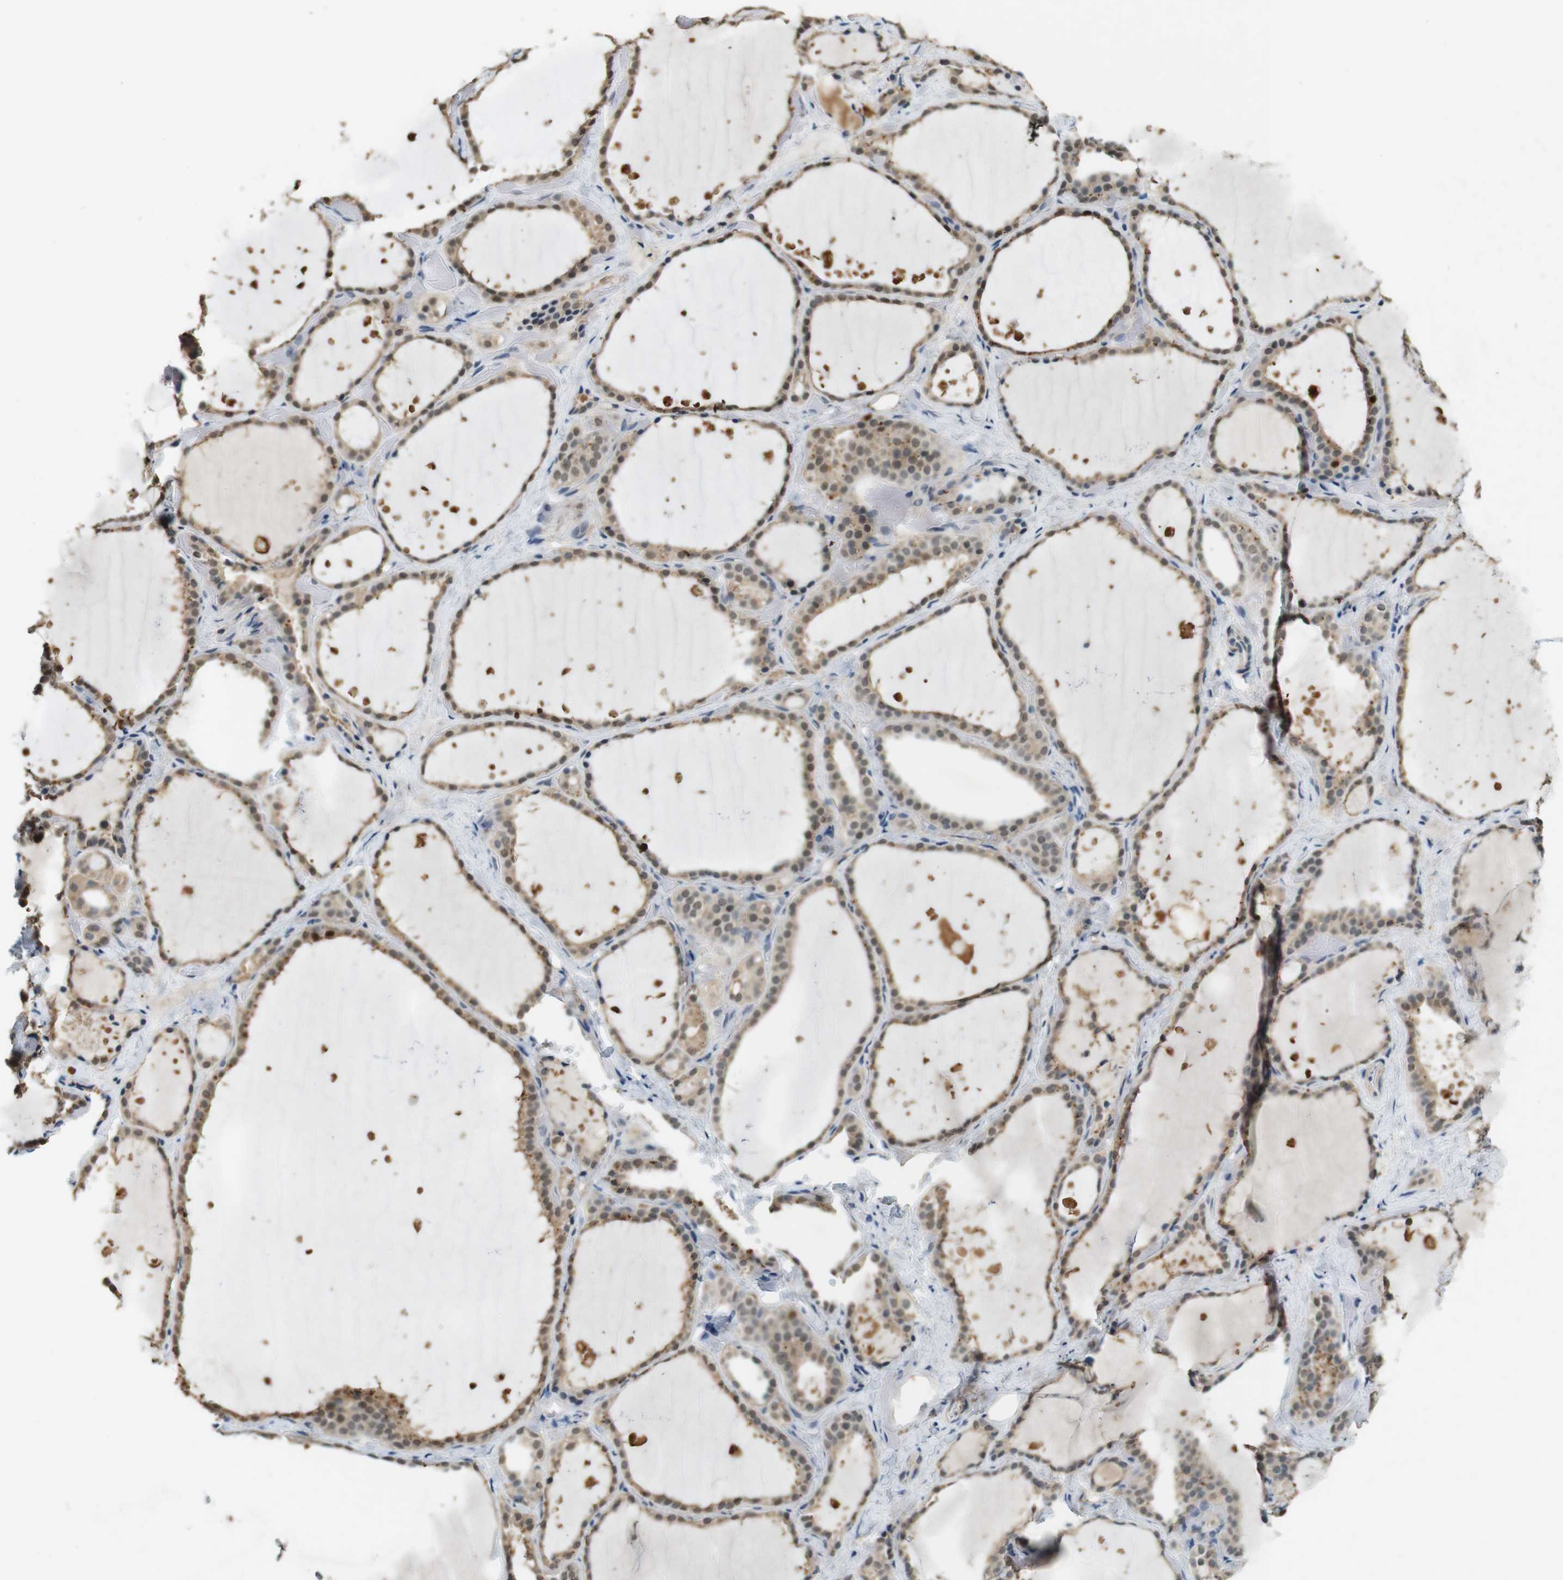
{"staining": {"intensity": "moderate", "quantity": "25%-75%", "location": "cytoplasmic/membranous,nuclear"}, "tissue": "thyroid gland", "cell_type": "Glandular cells", "image_type": "normal", "snomed": [{"axis": "morphology", "description": "Normal tissue, NOS"}, {"axis": "topography", "description": "Thyroid gland"}], "caption": "Brown immunohistochemical staining in benign human thyroid gland shows moderate cytoplasmic/membranous,nuclear expression in about 25%-75% of glandular cells.", "gene": "CDK14", "patient": {"sex": "female", "age": 44}}